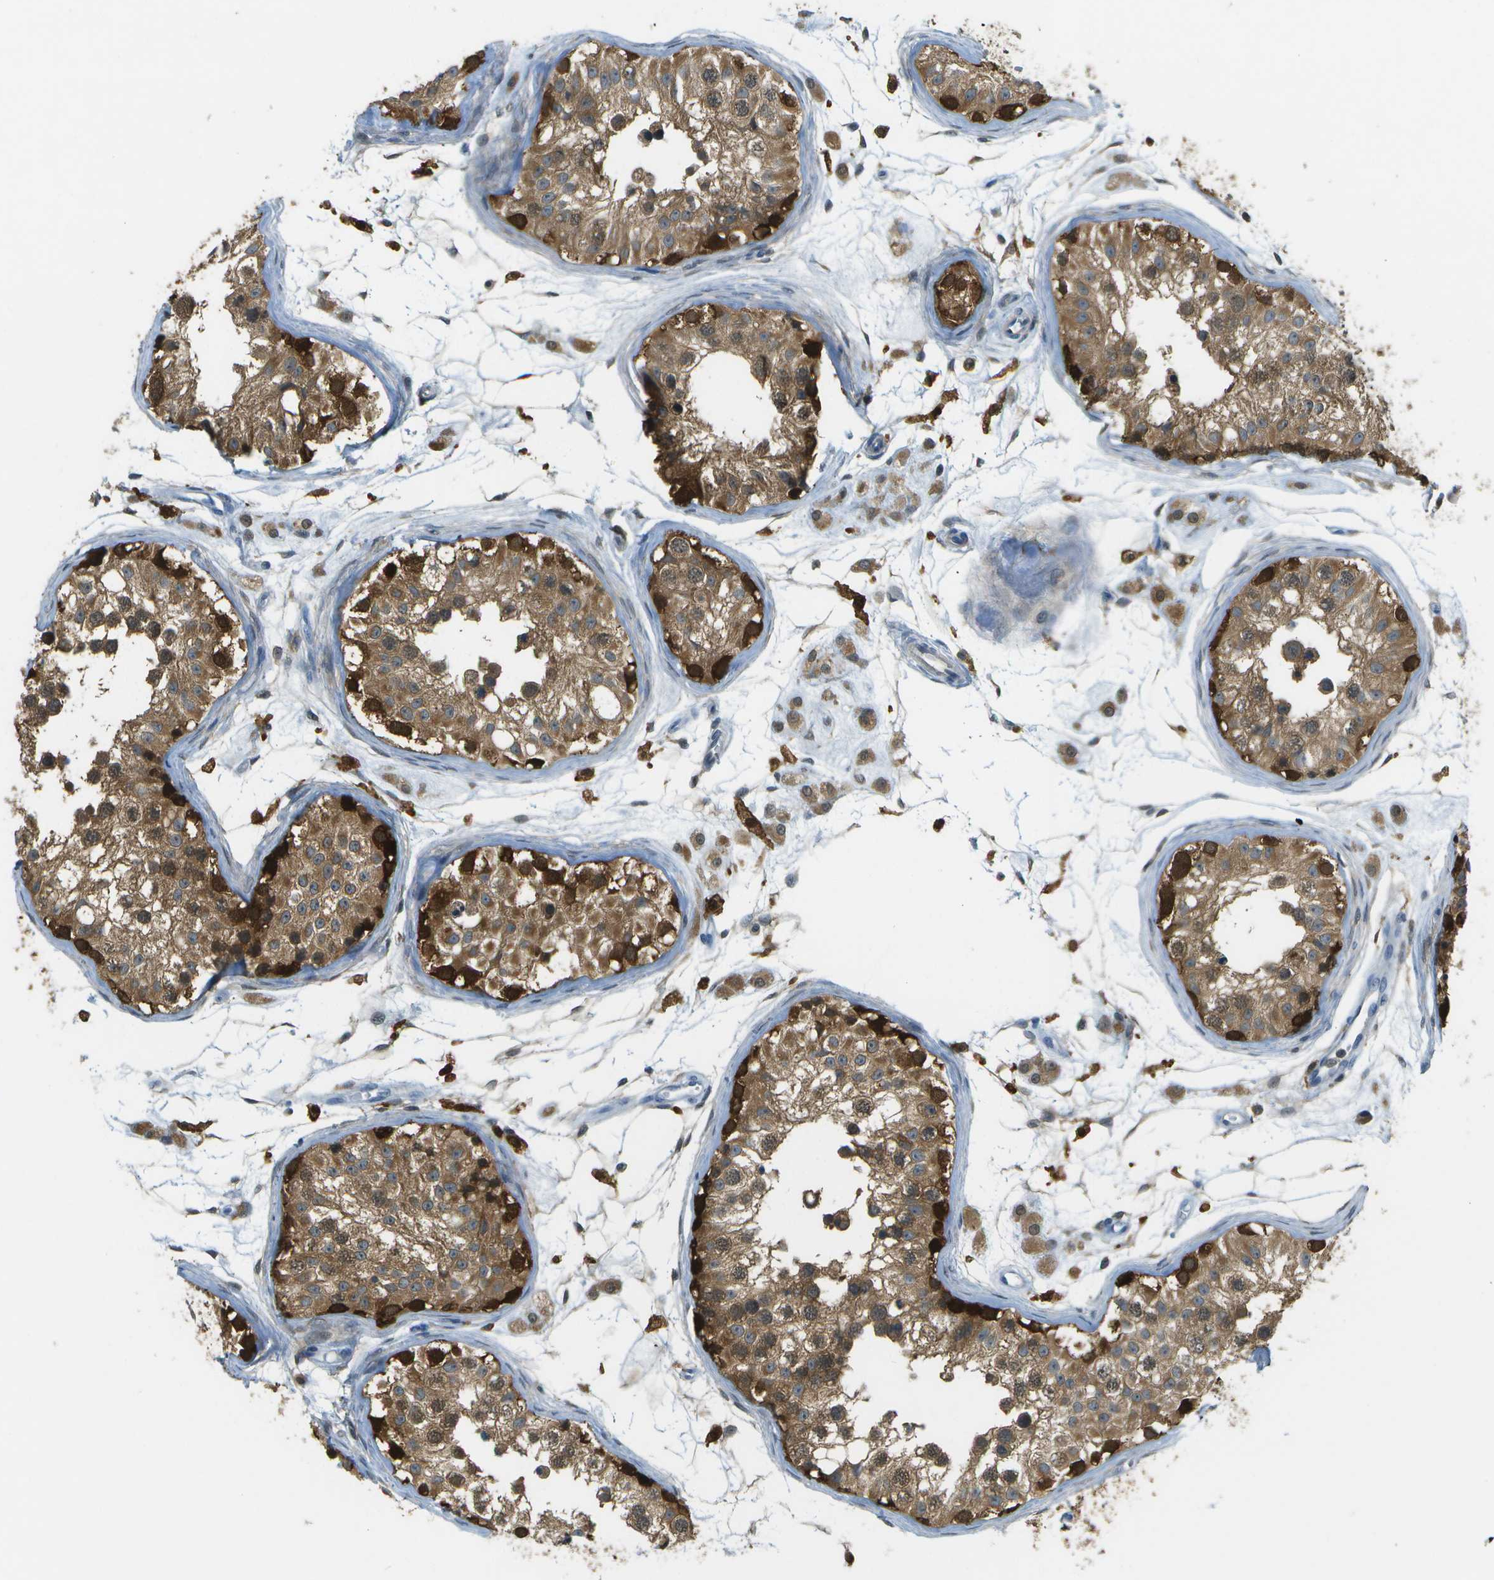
{"staining": {"intensity": "strong", "quantity": ">75%", "location": "cytoplasmic/membranous"}, "tissue": "testis", "cell_type": "Cells in seminiferous ducts", "image_type": "normal", "snomed": [{"axis": "morphology", "description": "Normal tissue, NOS"}, {"axis": "morphology", "description": "Adenocarcinoma, metastatic, NOS"}, {"axis": "topography", "description": "Testis"}], "caption": "An IHC photomicrograph of benign tissue is shown. Protein staining in brown shows strong cytoplasmic/membranous positivity in testis within cells in seminiferous ducts. (DAB (3,3'-diaminobenzidine) IHC, brown staining for protein, blue staining for nuclei).", "gene": "CDH23", "patient": {"sex": "male", "age": 26}}